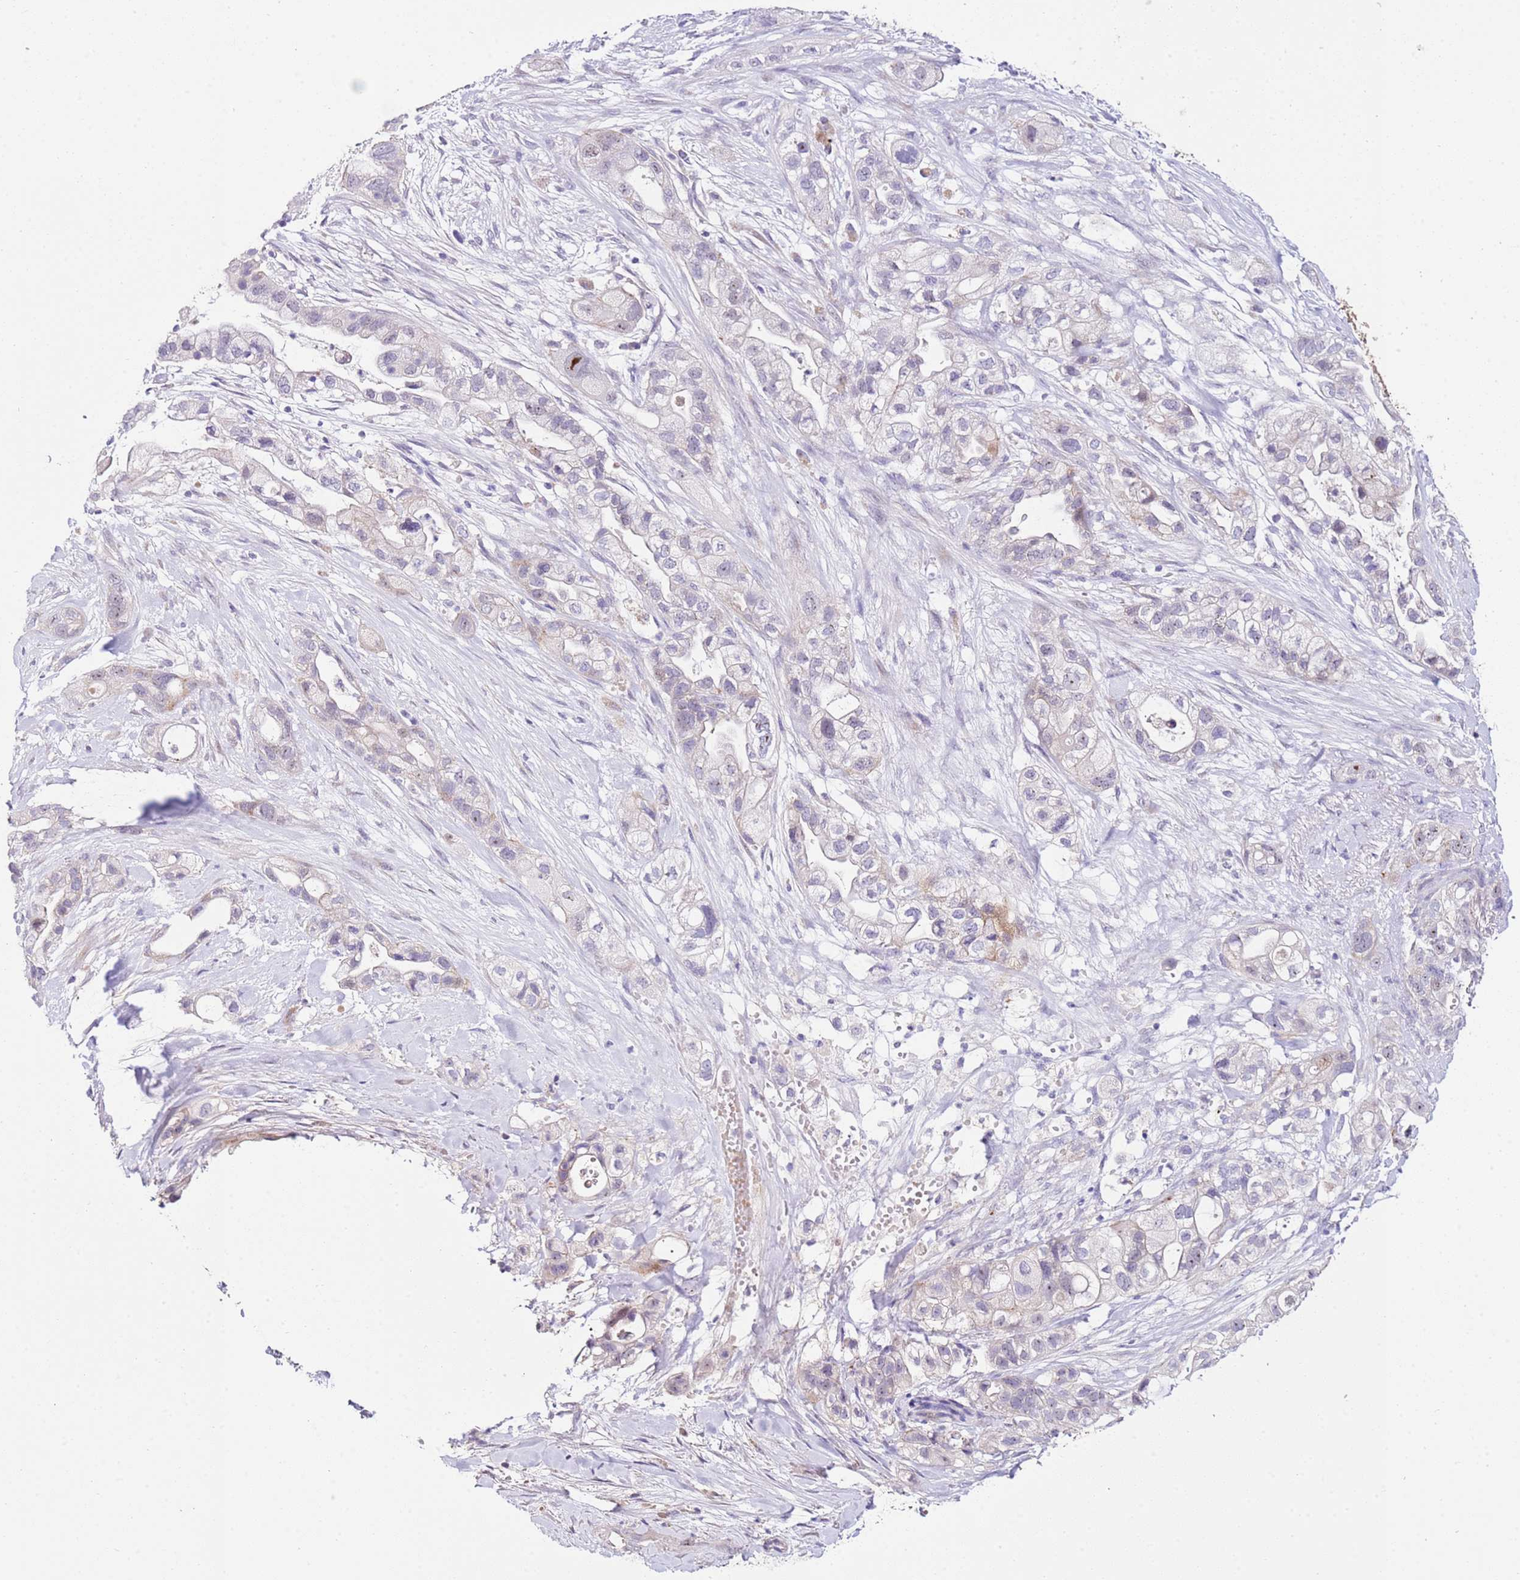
{"staining": {"intensity": "weak", "quantity": "<25%", "location": "cytoplasmic/membranous"}, "tissue": "pancreatic cancer", "cell_type": "Tumor cells", "image_type": "cancer", "snomed": [{"axis": "morphology", "description": "Adenocarcinoma, NOS"}, {"axis": "topography", "description": "Pancreas"}], "caption": "Immunohistochemical staining of pancreatic cancer (adenocarcinoma) displays no significant positivity in tumor cells.", "gene": "HGD", "patient": {"sex": "male", "age": 44}}